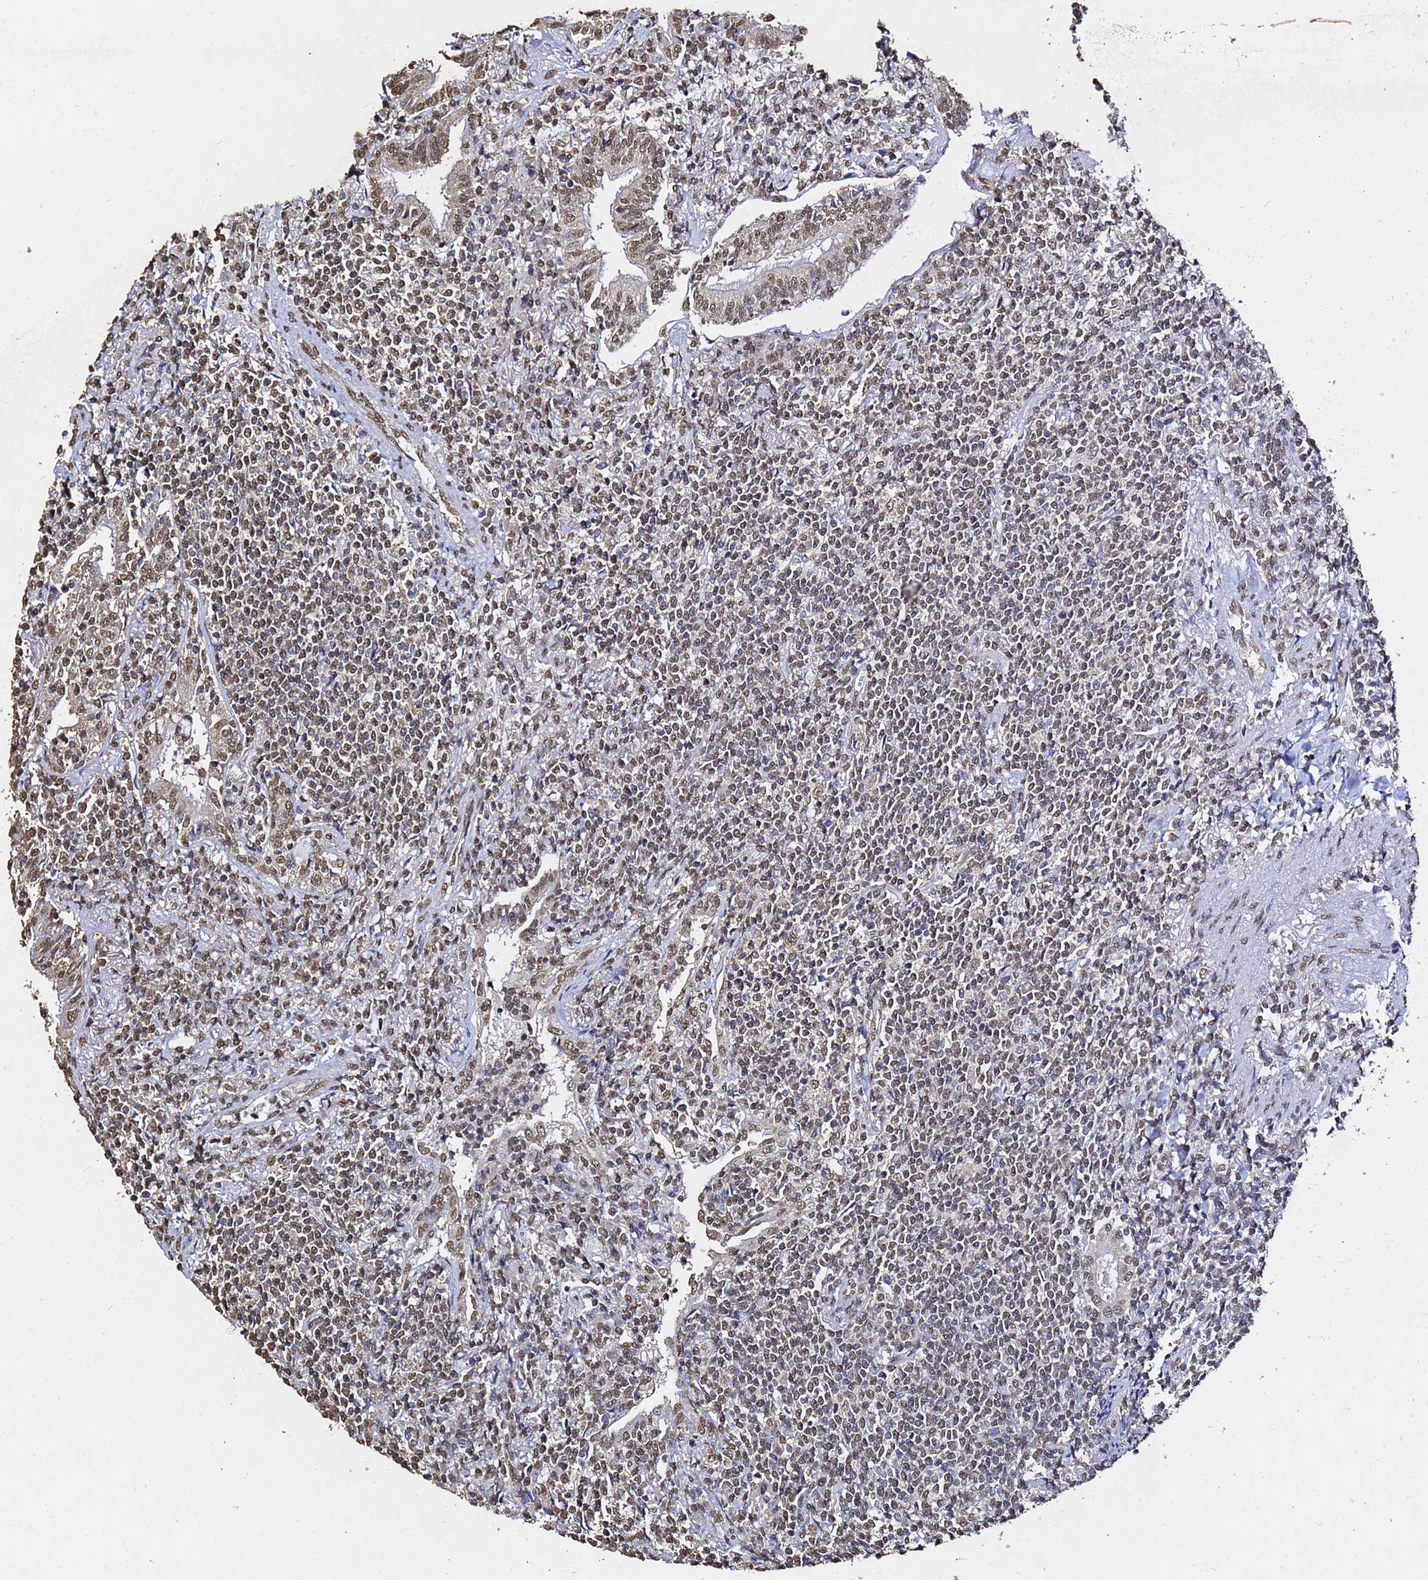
{"staining": {"intensity": "moderate", "quantity": ">75%", "location": "nuclear"}, "tissue": "lymphoma", "cell_type": "Tumor cells", "image_type": "cancer", "snomed": [{"axis": "morphology", "description": "Malignant lymphoma, non-Hodgkin's type, Low grade"}, {"axis": "topography", "description": "Lung"}], "caption": "Immunohistochemical staining of low-grade malignant lymphoma, non-Hodgkin's type shows medium levels of moderate nuclear staining in about >75% of tumor cells.", "gene": "MYOCD", "patient": {"sex": "female", "age": 71}}